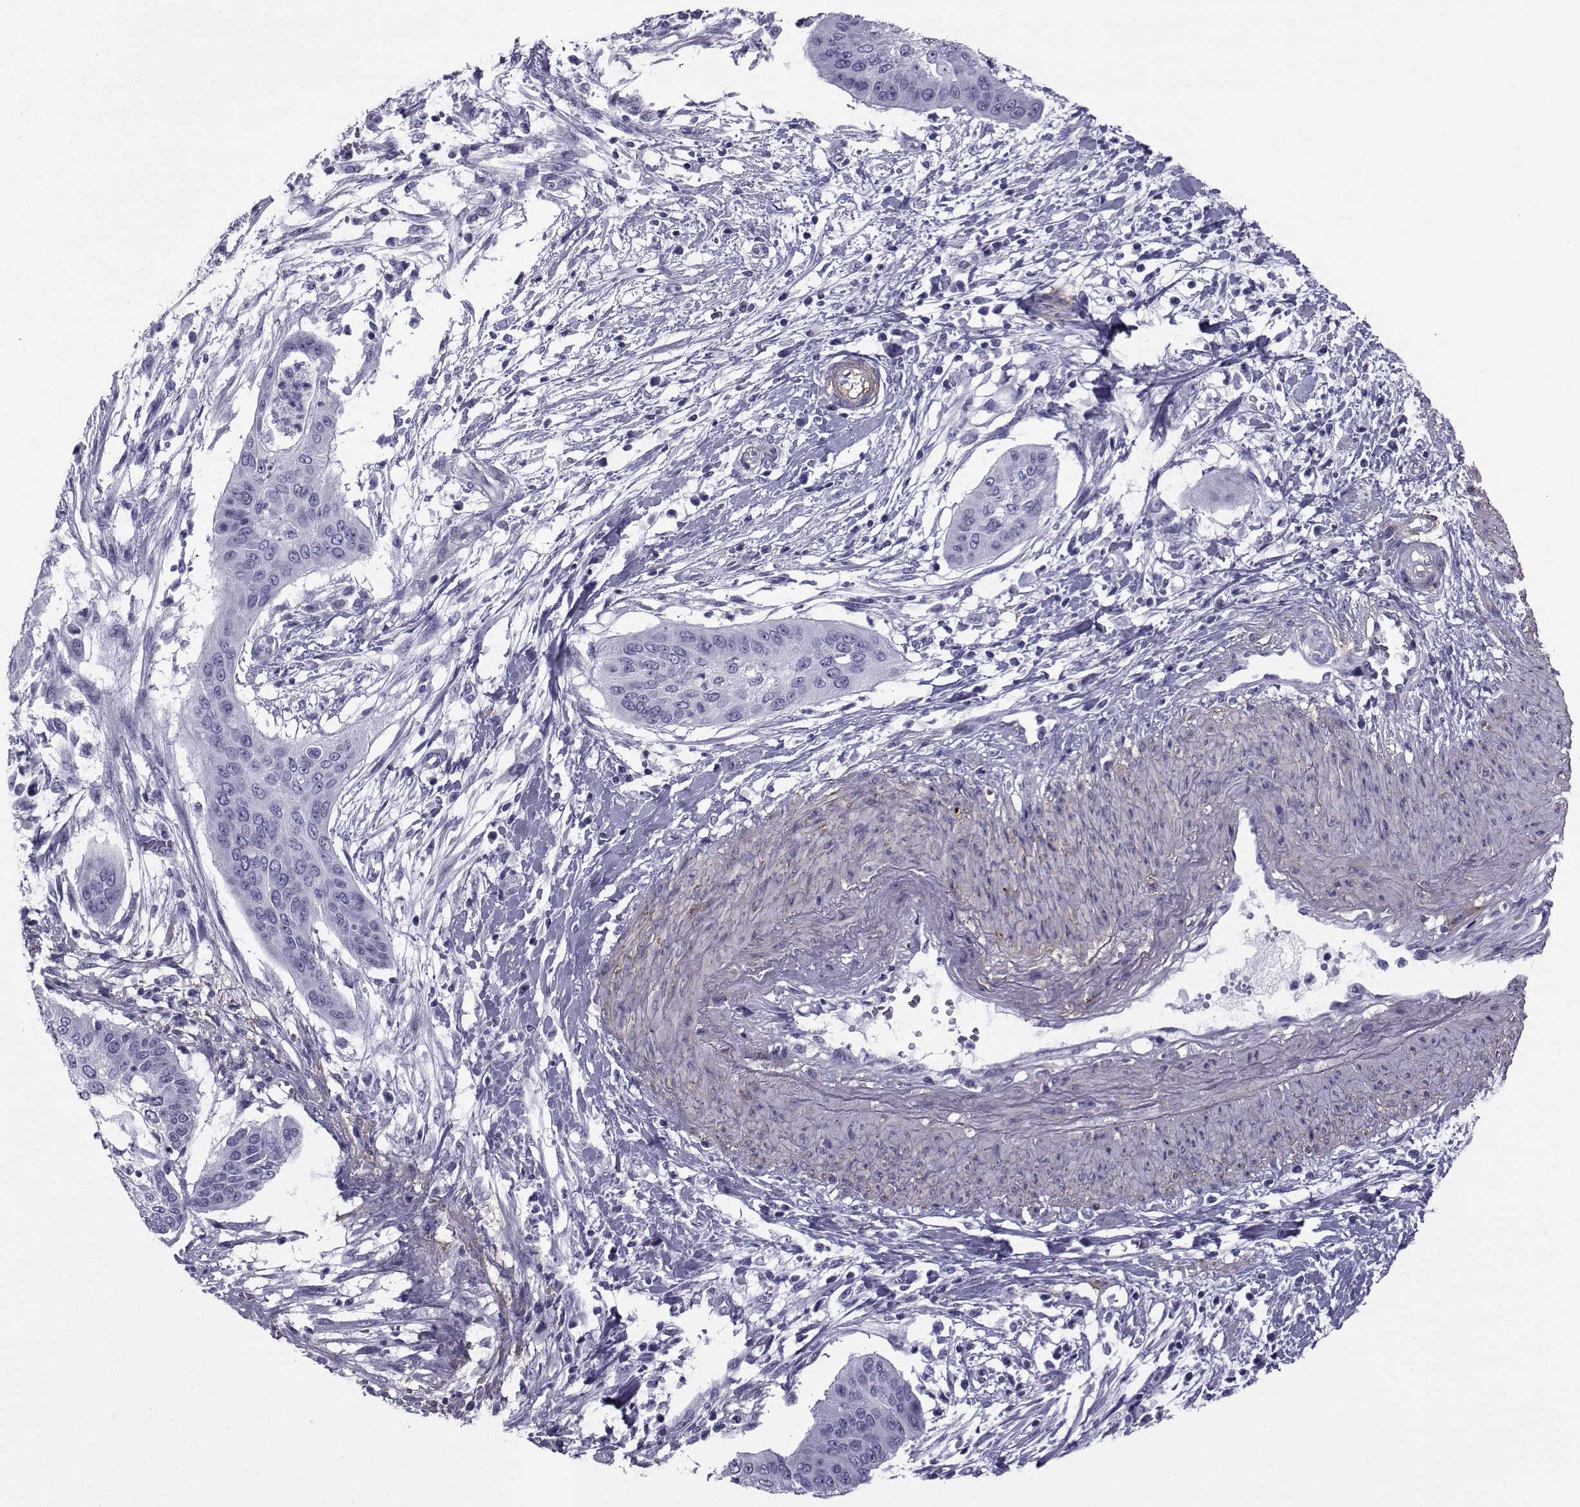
{"staining": {"intensity": "negative", "quantity": "none", "location": "none"}, "tissue": "cervical cancer", "cell_type": "Tumor cells", "image_type": "cancer", "snomed": [{"axis": "morphology", "description": "Squamous cell carcinoma, NOS"}, {"axis": "topography", "description": "Cervix"}], "caption": "There is no significant staining in tumor cells of cervical squamous cell carcinoma.", "gene": "SPANXD", "patient": {"sex": "female", "age": 39}}